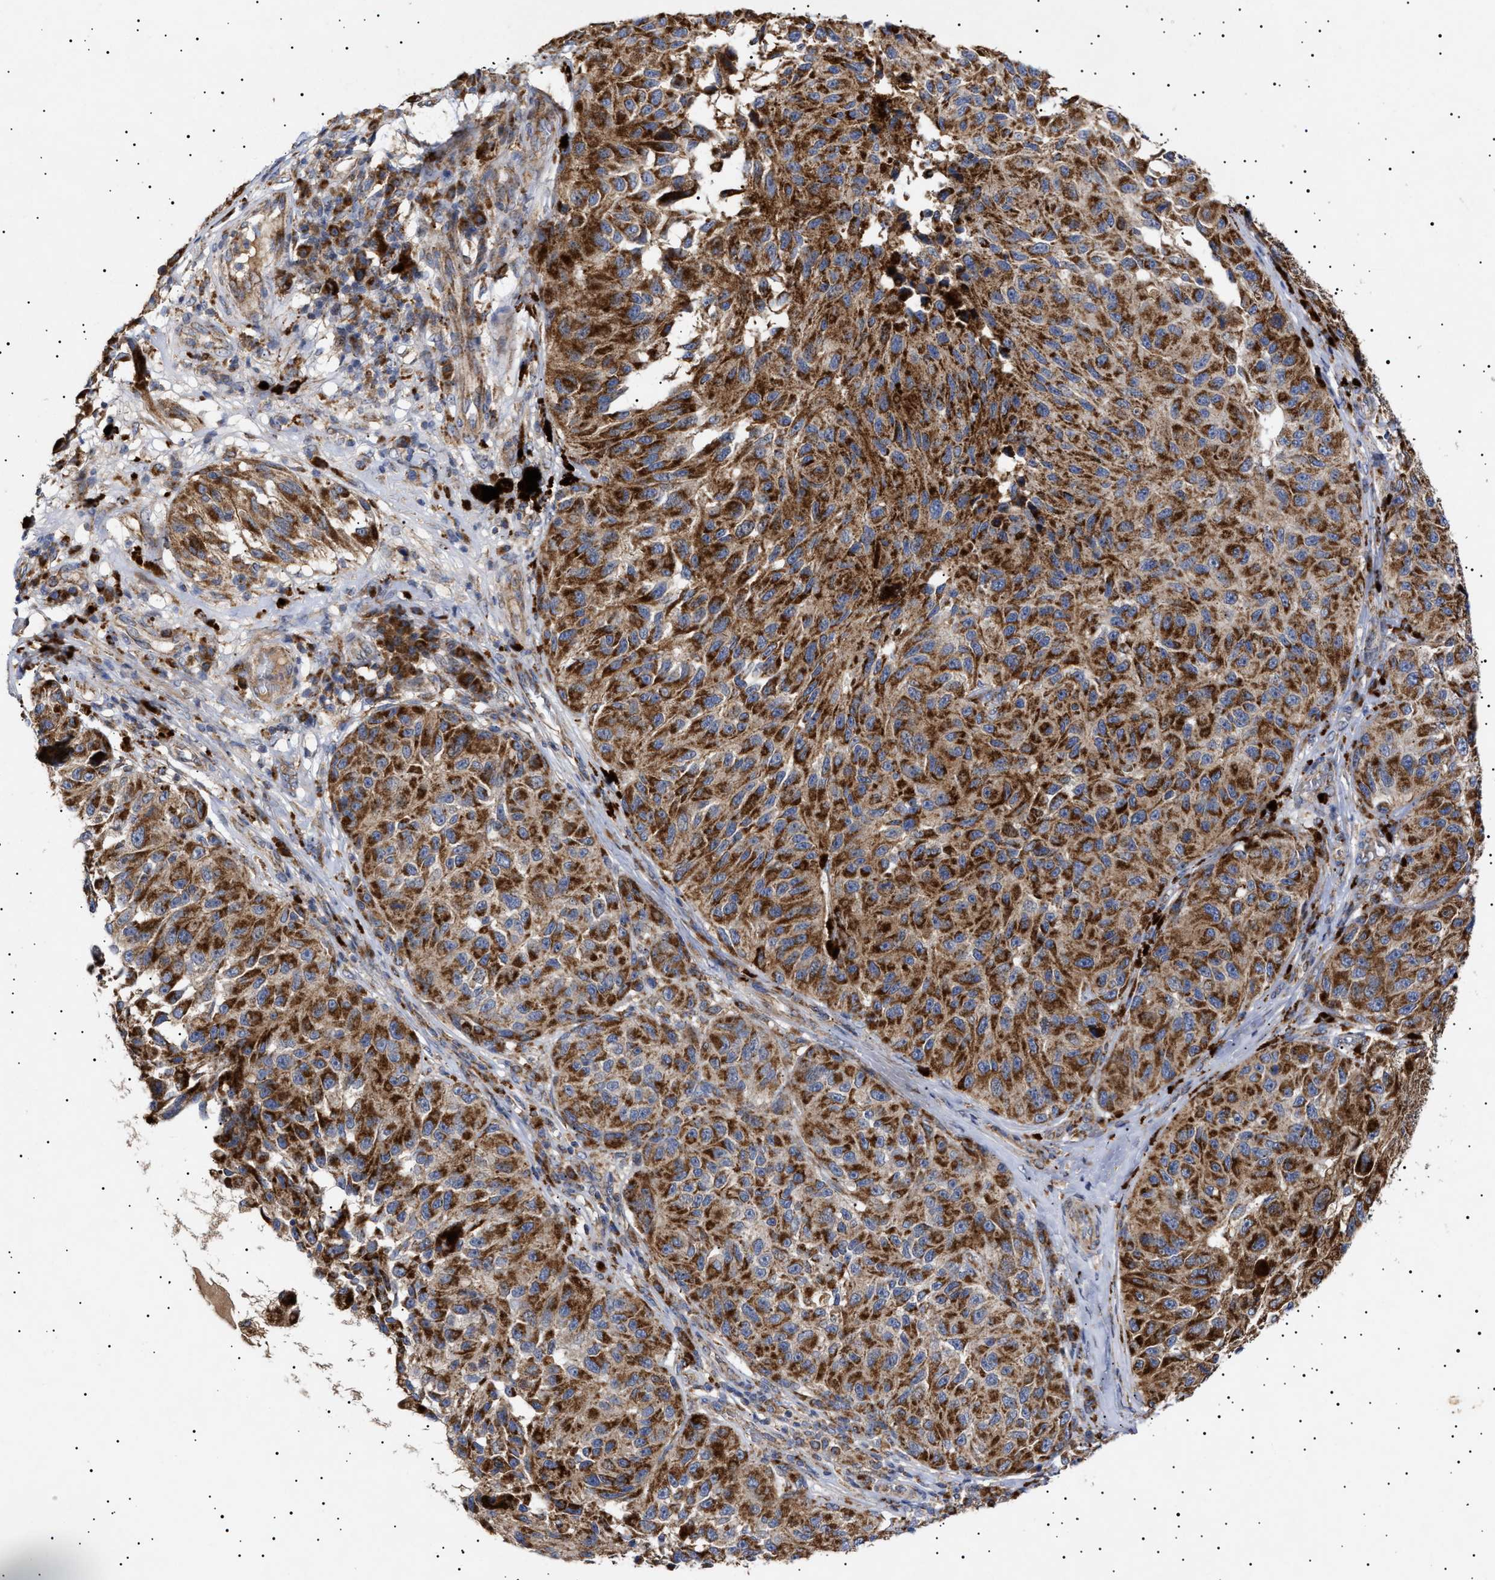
{"staining": {"intensity": "strong", "quantity": ">75%", "location": "cytoplasmic/membranous"}, "tissue": "melanoma", "cell_type": "Tumor cells", "image_type": "cancer", "snomed": [{"axis": "morphology", "description": "Malignant melanoma, NOS"}, {"axis": "topography", "description": "Skin"}], "caption": "There is high levels of strong cytoplasmic/membranous expression in tumor cells of malignant melanoma, as demonstrated by immunohistochemical staining (brown color).", "gene": "MRPL10", "patient": {"sex": "female", "age": 73}}